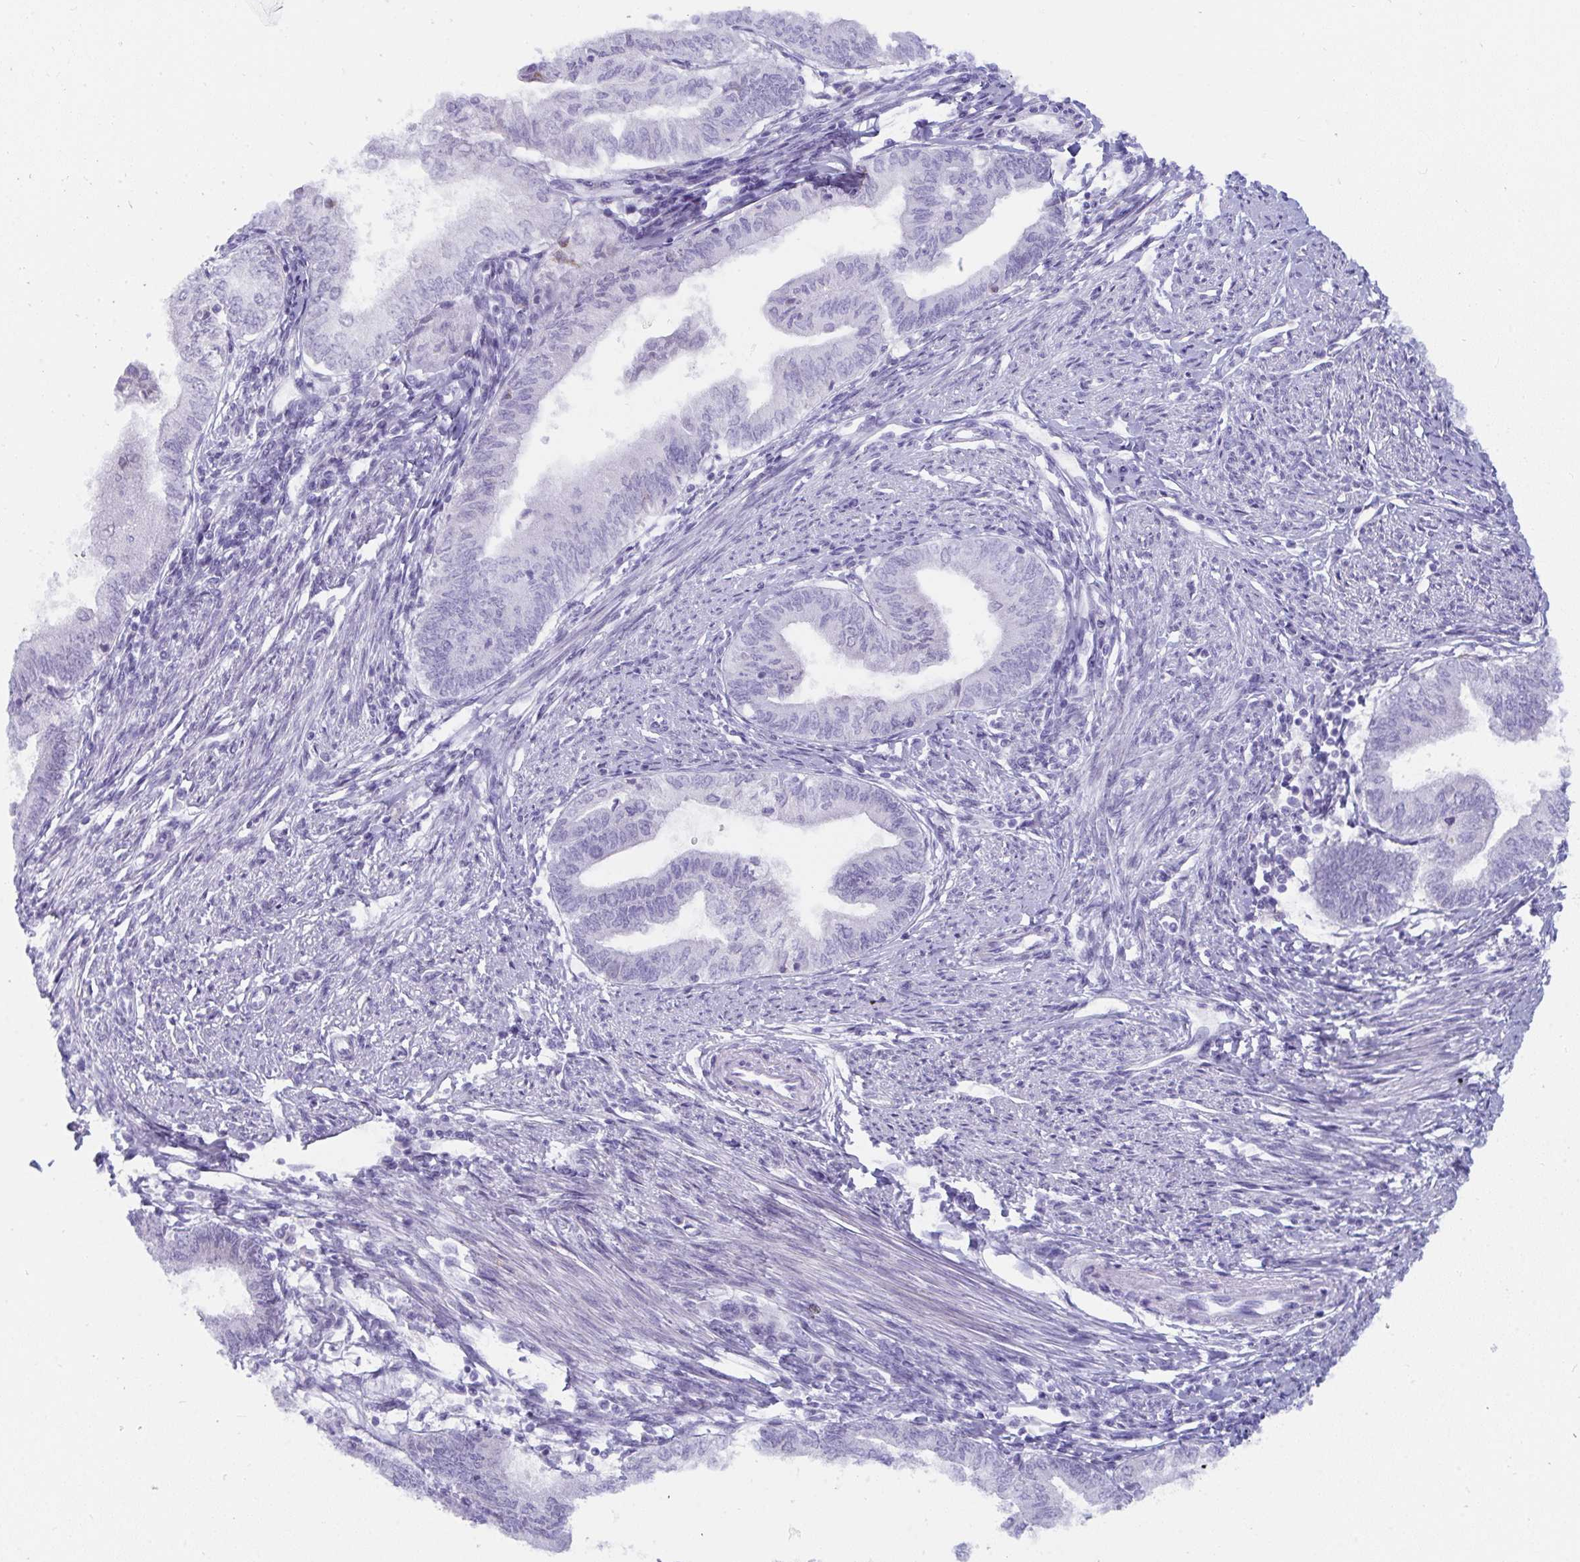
{"staining": {"intensity": "negative", "quantity": "none", "location": "none"}, "tissue": "endometrial cancer", "cell_type": "Tumor cells", "image_type": "cancer", "snomed": [{"axis": "morphology", "description": "Adenocarcinoma, NOS"}, {"axis": "topography", "description": "Endometrium"}], "caption": "Immunohistochemistry photomicrograph of endometrial cancer (adenocarcinoma) stained for a protein (brown), which displays no positivity in tumor cells.", "gene": "CDK13", "patient": {"sex": "female", "age": 66}}